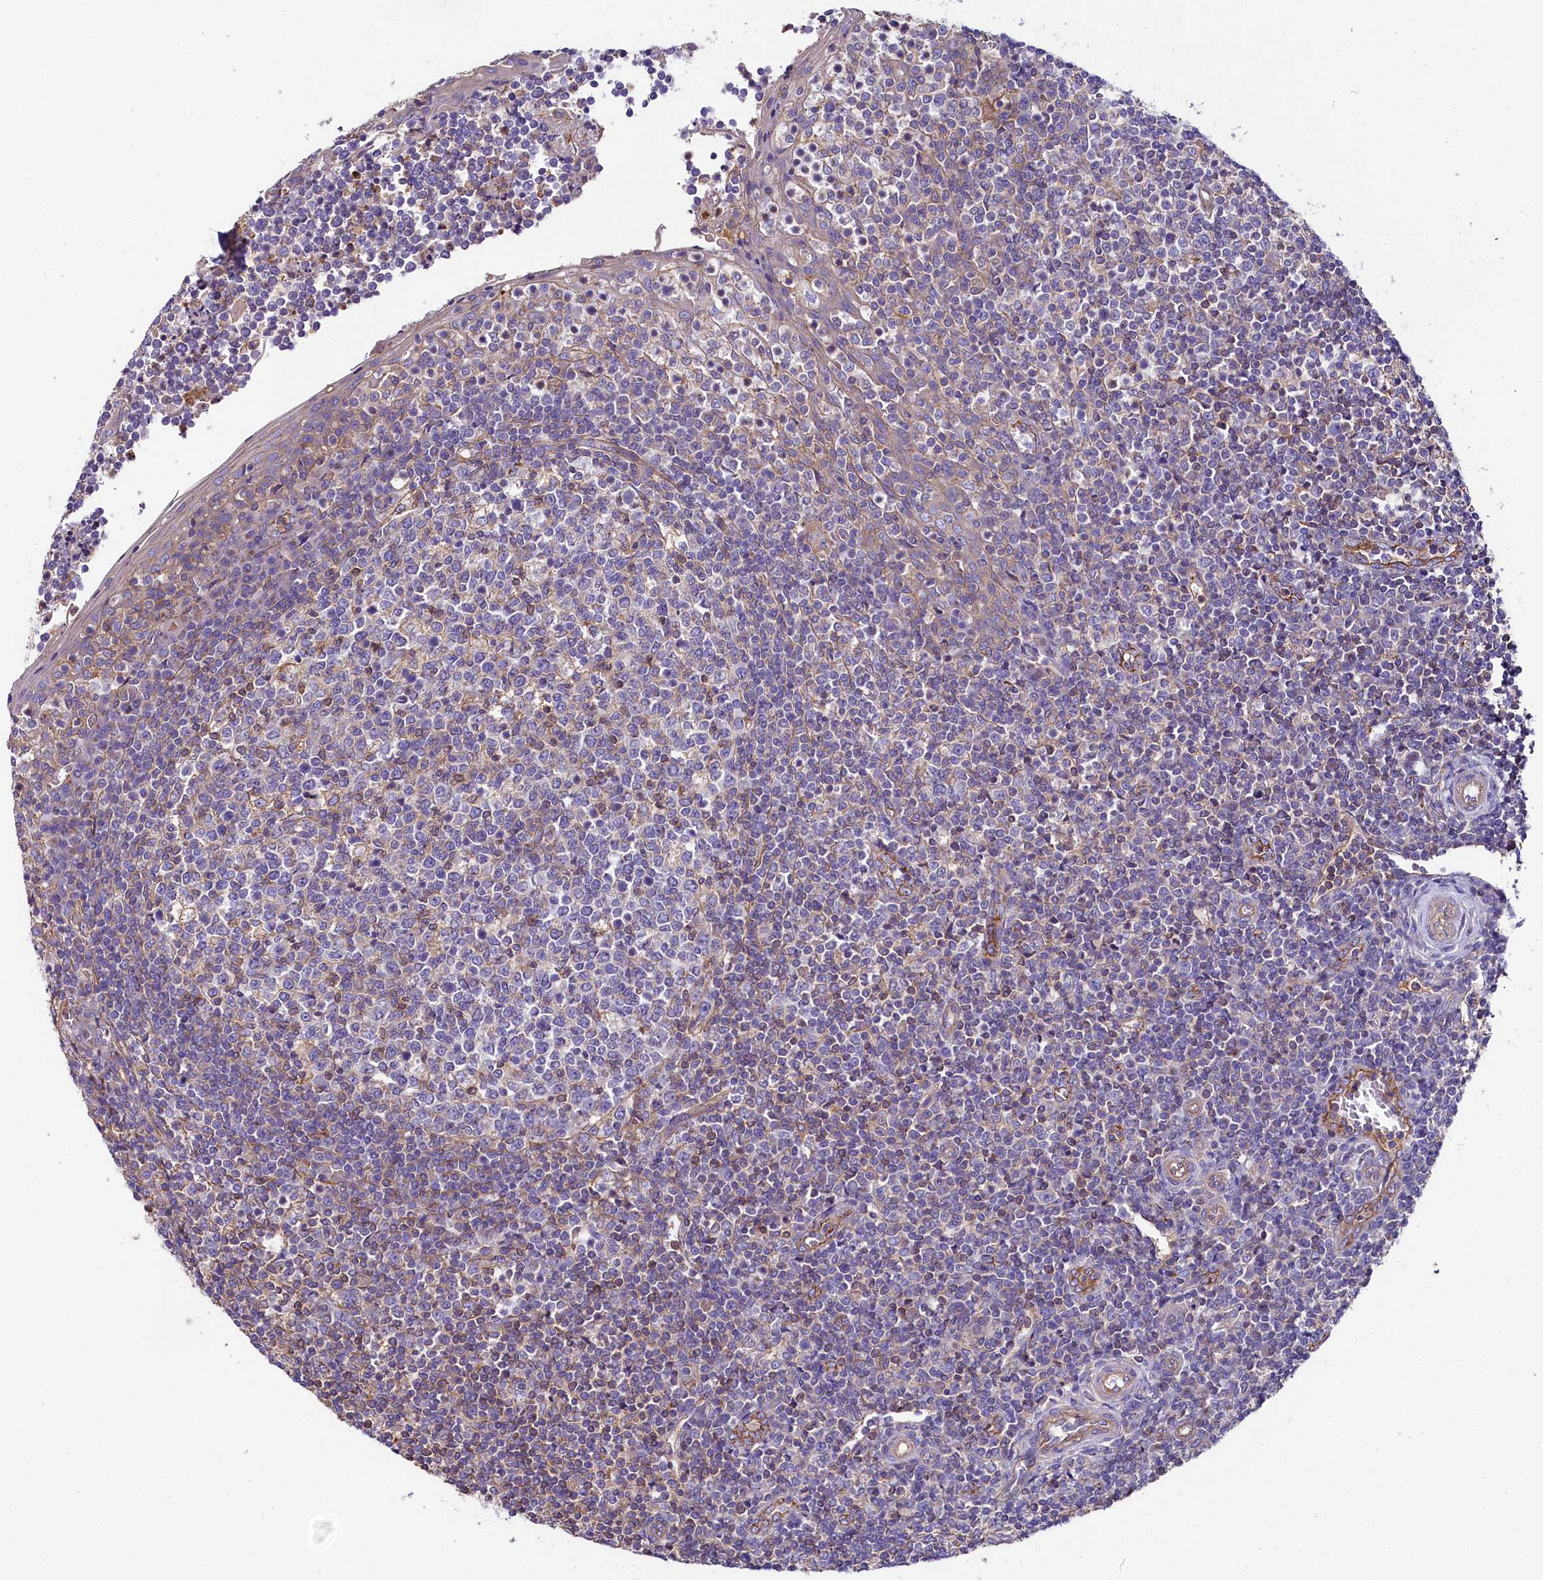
{"staining": {"intensity": "weak", "quantity": "<25%", "location": "cytoplasmic/membranous"}, "tissue": "tonsil", "cell_type": "Germinal center cells", "image_type": "normal", "snomed": [{"axis": "morphology", "description": "Normal tissue, NOS"}, {"axis": "topography", "description": "Tonsil"}], "caption": "IHC micrograph of unremarkable tonsil: human tonsil stained with DAB displays no significant protein expression in germinal center cells. (Immunohistochemistry, brightfield microscopy, high magnification).", "gene": "FCHSD2", "patient": {"sex": "female", "age": 19}}